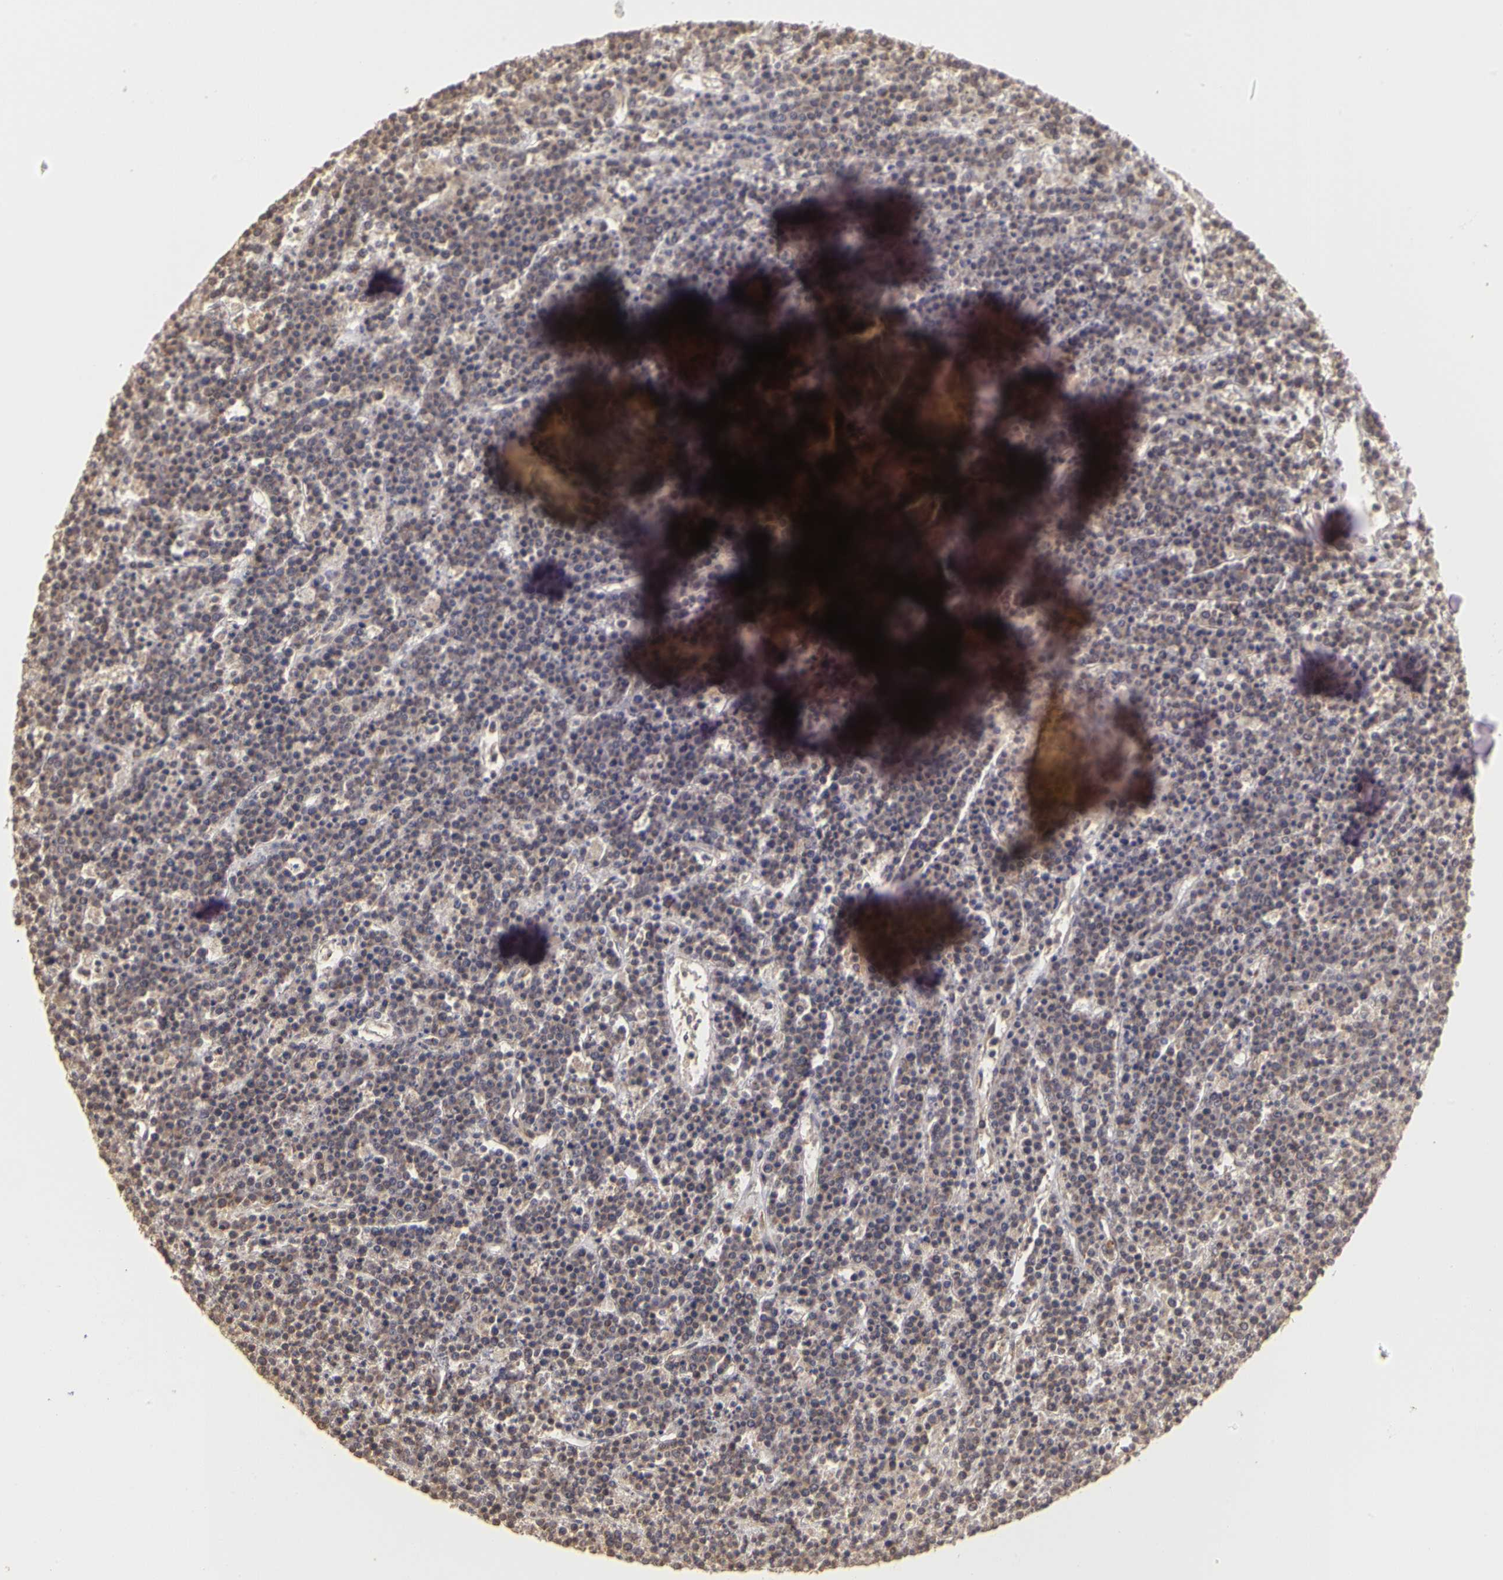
{"staining": {"intensity": "weak", "quantity": "25%-75%", "location": "cytoplasmic/membranous"}, "tissue": "lymphoma", "cell_type": "Tumor cells", "image_type": "cancer", "snomed": [{"axis": "morphology", "description": "Malignant lymphoma, non-Hodgkin's type, High grade"}, {"axis": "topography", "description": "Ovary"}], "caption": "Lymphoma stained with a brown dye demonstrates weak cytoplasmic/membranous positive positivity in approximately 25%-75% of tumor cells.", "gene": "FRMD7", "patient": {"sex": "female", "age": 56}}